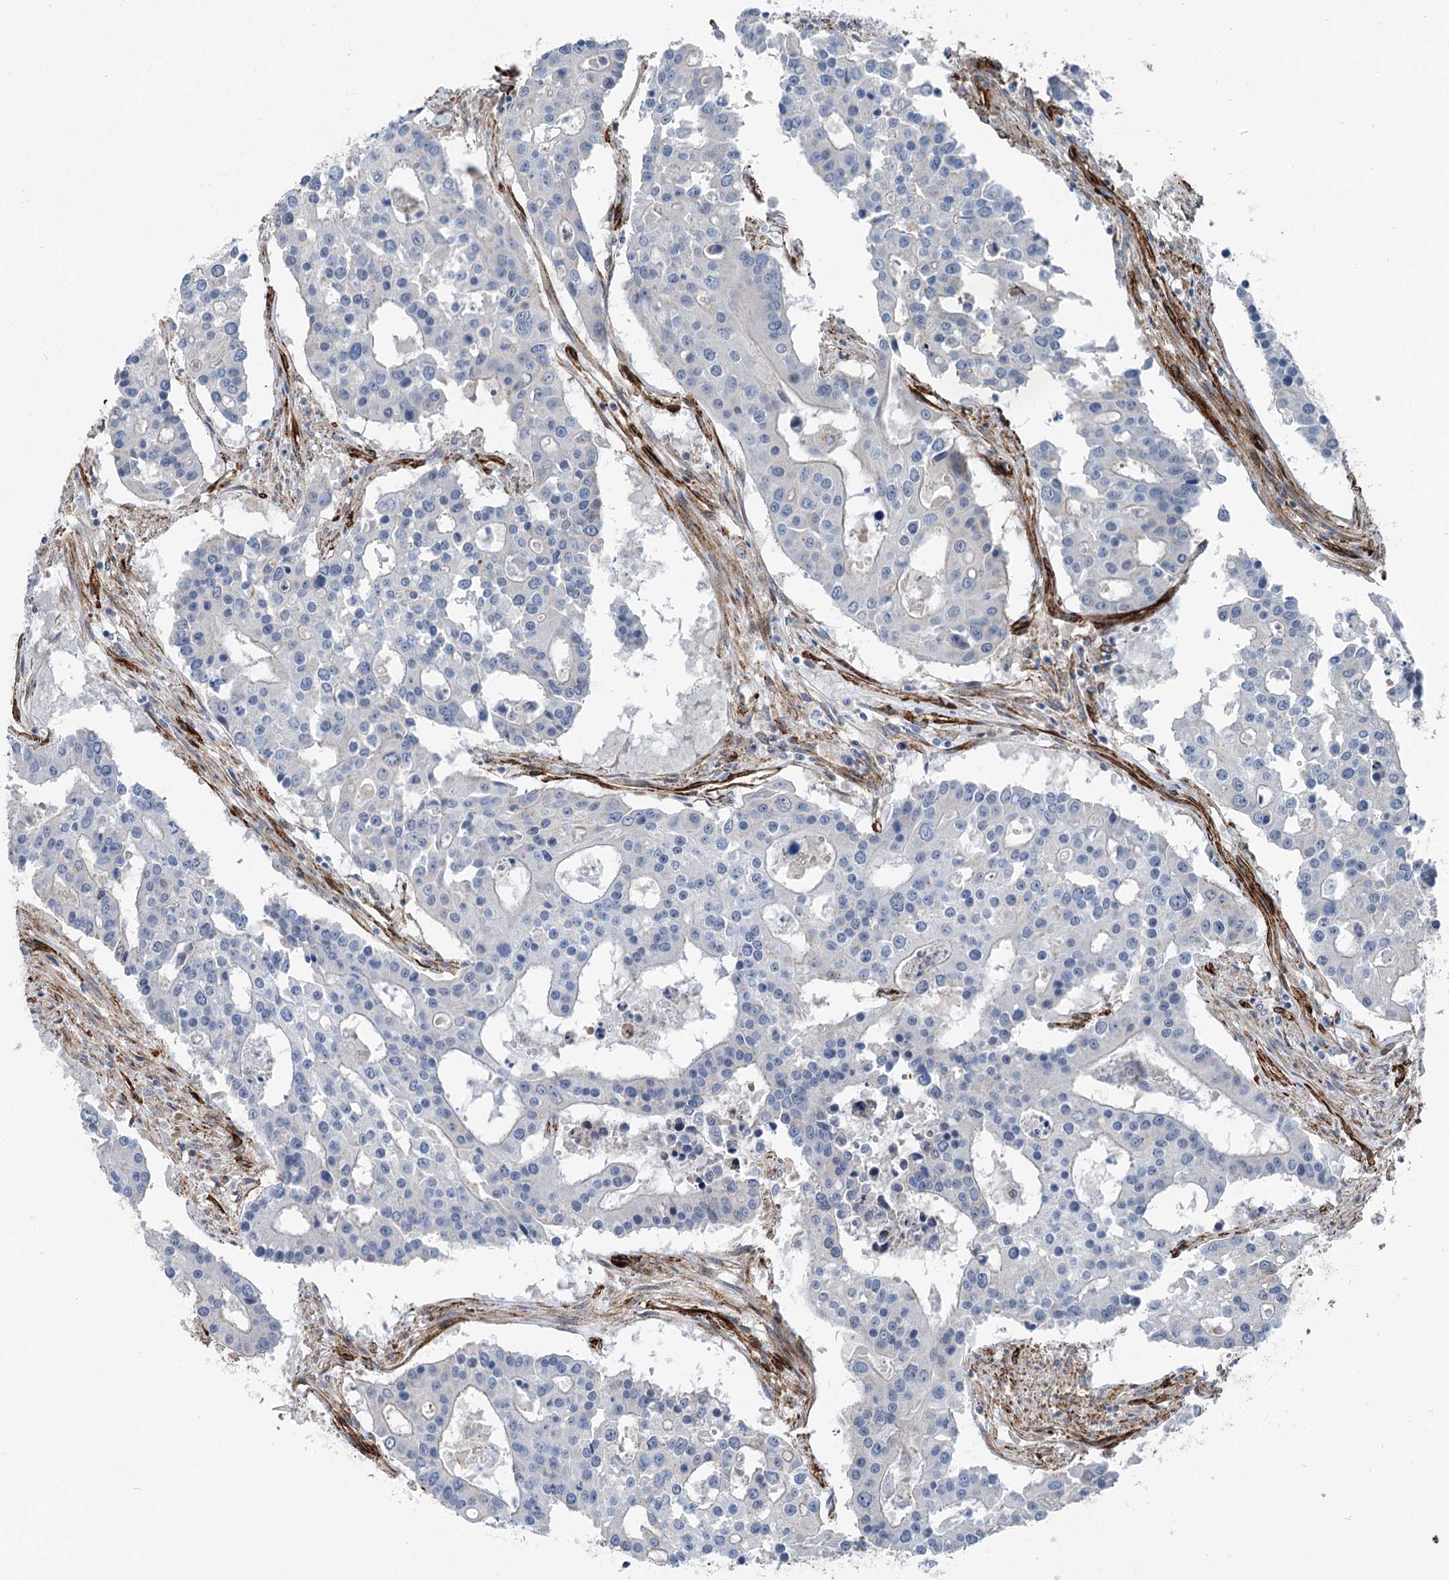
{"staining": {"intensity": "negative", "quantity": "none", "location": "none"}, "tissue": "colorectal cancer", "cell_type": "Tumor cells", "image_type": "cancer", "snomed": [{"axis": "morphology", "description": "Adenocarcinoma, NOS"}, {"axis": "topography", "description": "Colon"}], "caption": "The photomicrograph shows no staining of tumor cells in colorectal cancer.", "gene": "IQSEC1", "patient": {"sex": "male", "age": 77}}